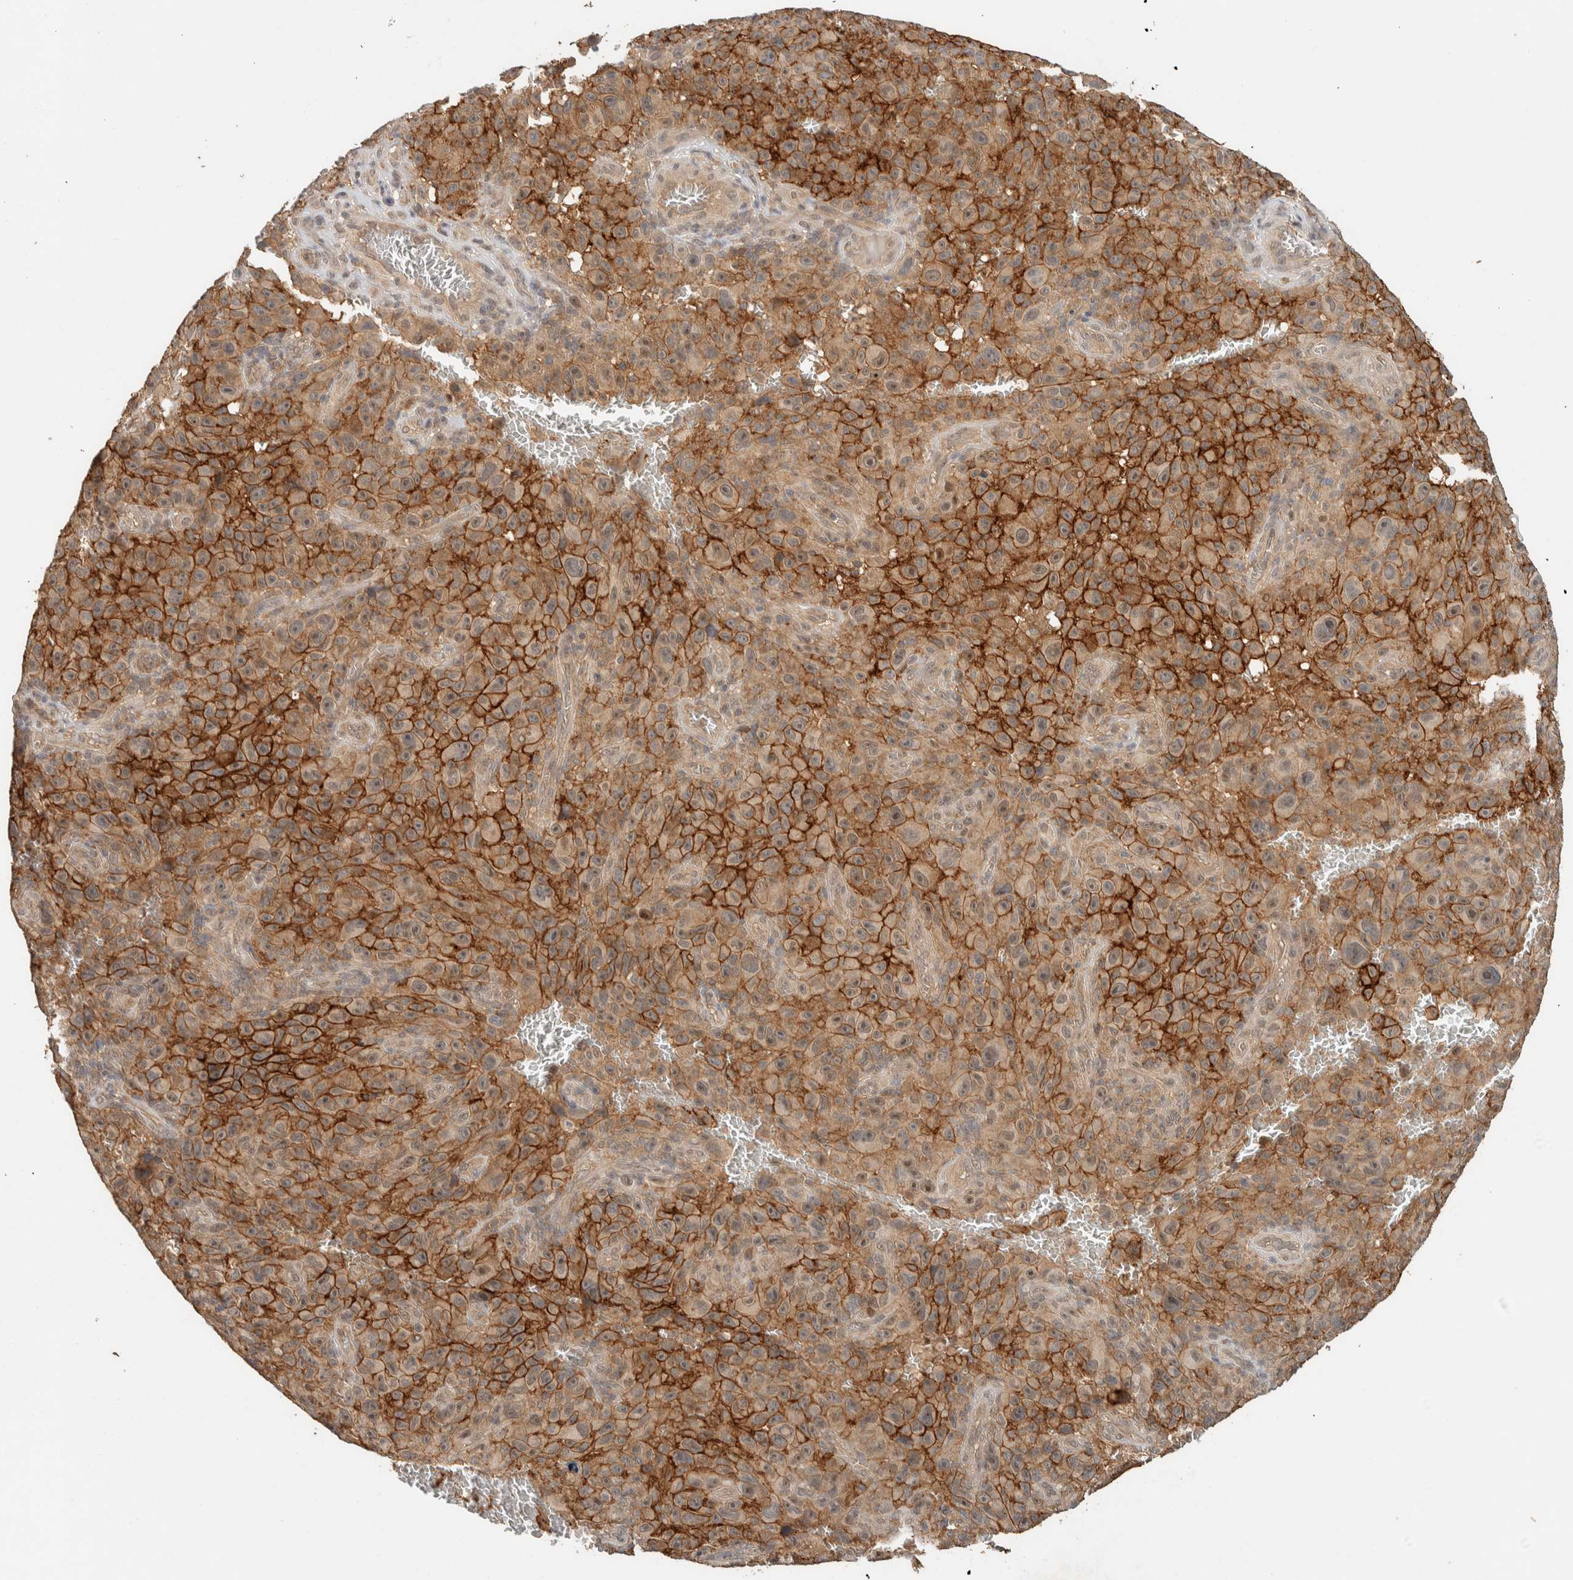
{"staining": {"intensity": "strong", "quantity": ">75%", "location": "cytoplasmic/membranous,nuclear"}, "tissue": "melanoma", "cell_type": "Tumor cells", "image_type": "cancer", "snomed": [{"axis": "morphology", "description": "Malignant melanoma, NOS"}, {"axis": "topography", "description": "Skin"}], "caption": "High-magnification brightfield microscopy of melanoma stained with DAB (3,3'-diaminobenzidine) (brown) and counterstained with hematoxylin (blue). tumor cells exhibit strong cytoplasmic/membranous and nuclear positivity is seen in about>75% of cells.", "gene": "ZNF567", "patient": {"sex": "female", "age": 82}}